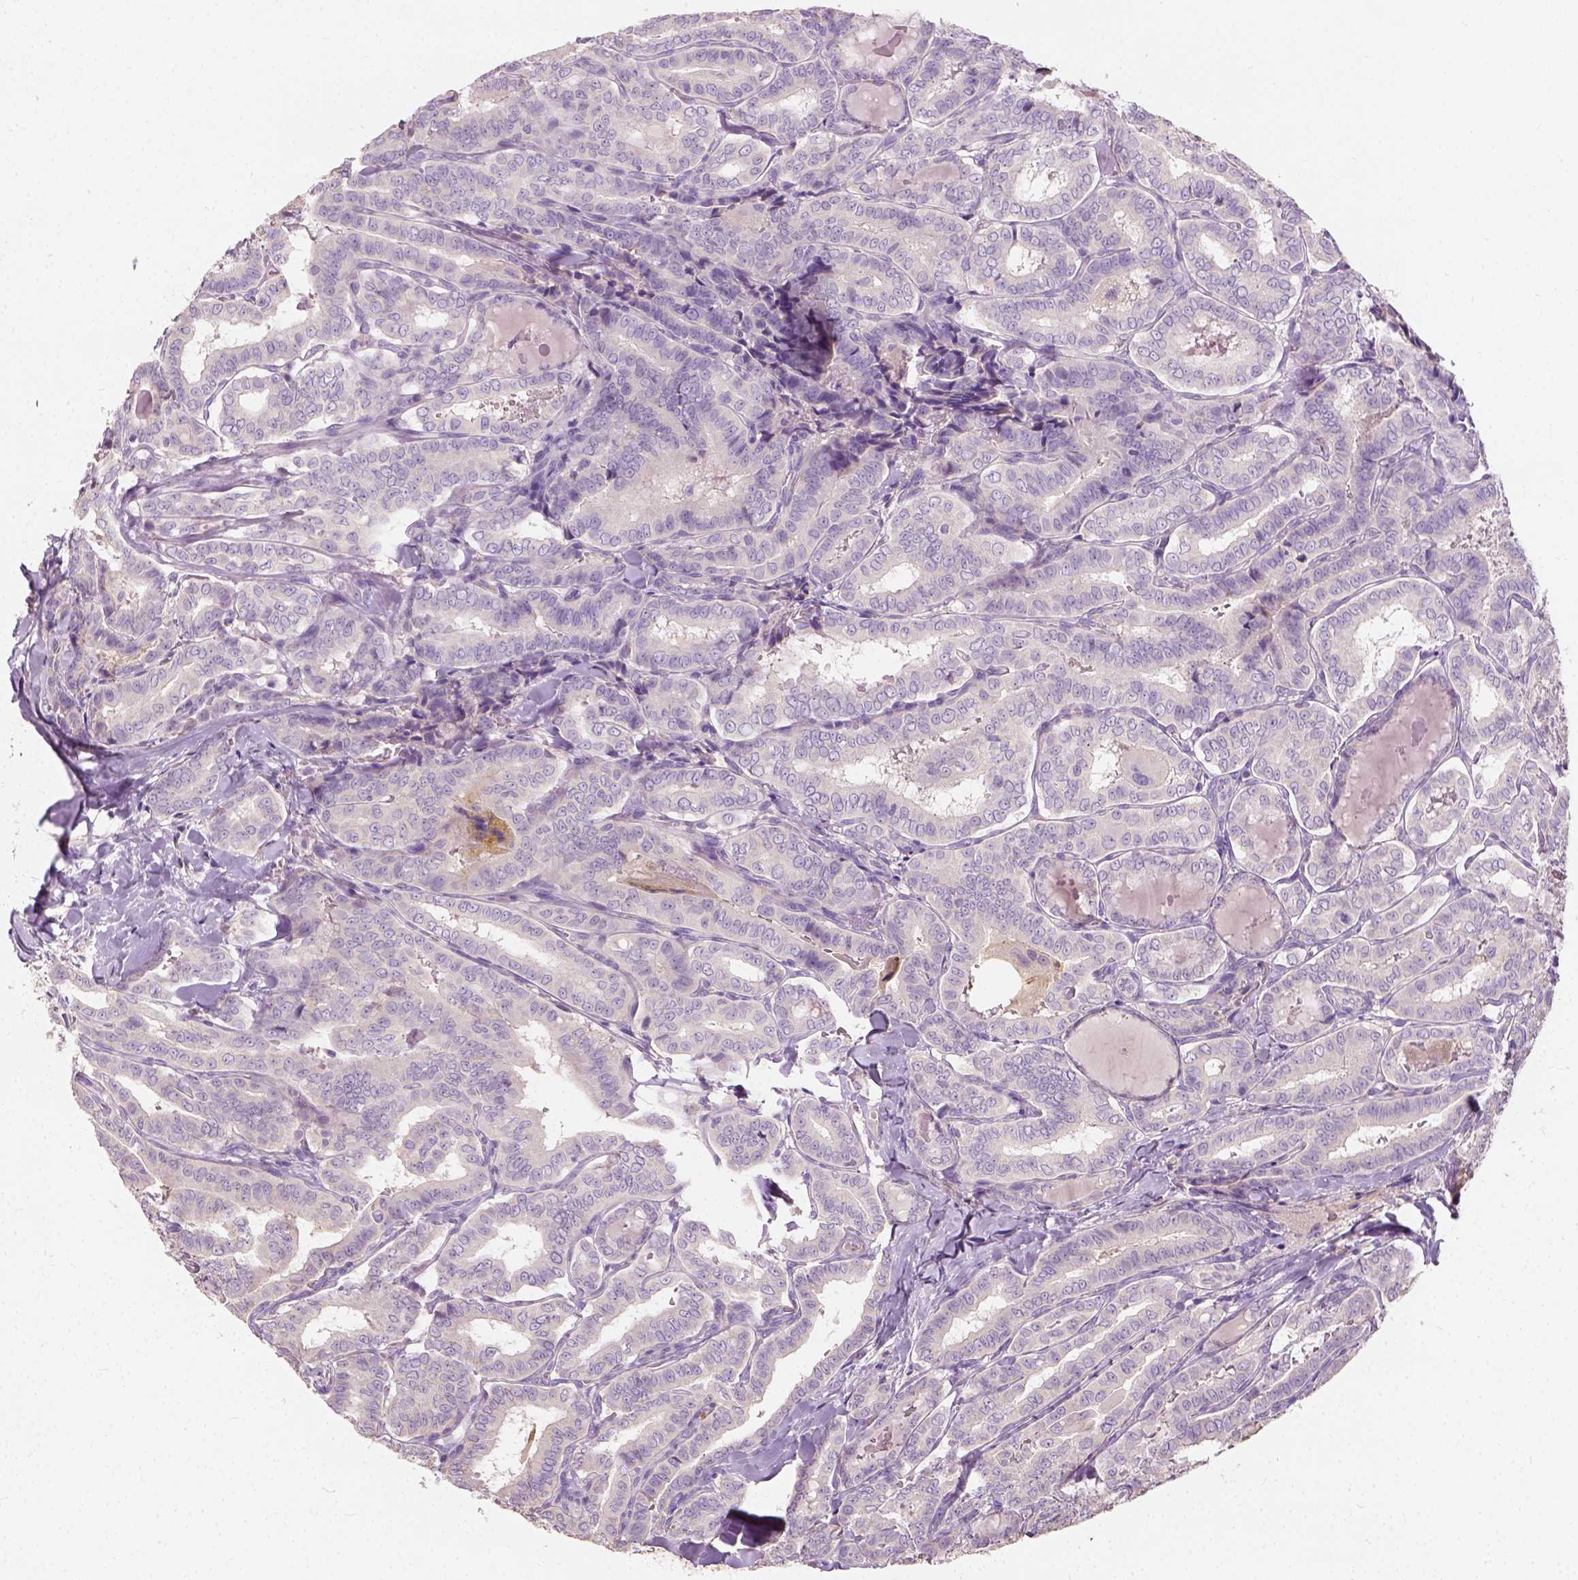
{"staining": {"intensity": "negative", "quantity": "none", "location": "none"}, "tissue": "thyroid cancer", "cell_type": "Tumor cells", "image_type": "cancer", "snomed": [{"axis": "morphology", "description": "Papillary adenocarcinoma, NOS"}, {"axis": "morphology", "description": "Papillary adenoma metastatic"}, {"axis": "topography", "description": "Thyroid gland"}], "caption": "Papillary adenoma metastatic (thyroid) stained for a protein using IHC shows no staining tumor cells.", "gene": "DHCR24", "patient": {"sex": "female", "age": 50}}